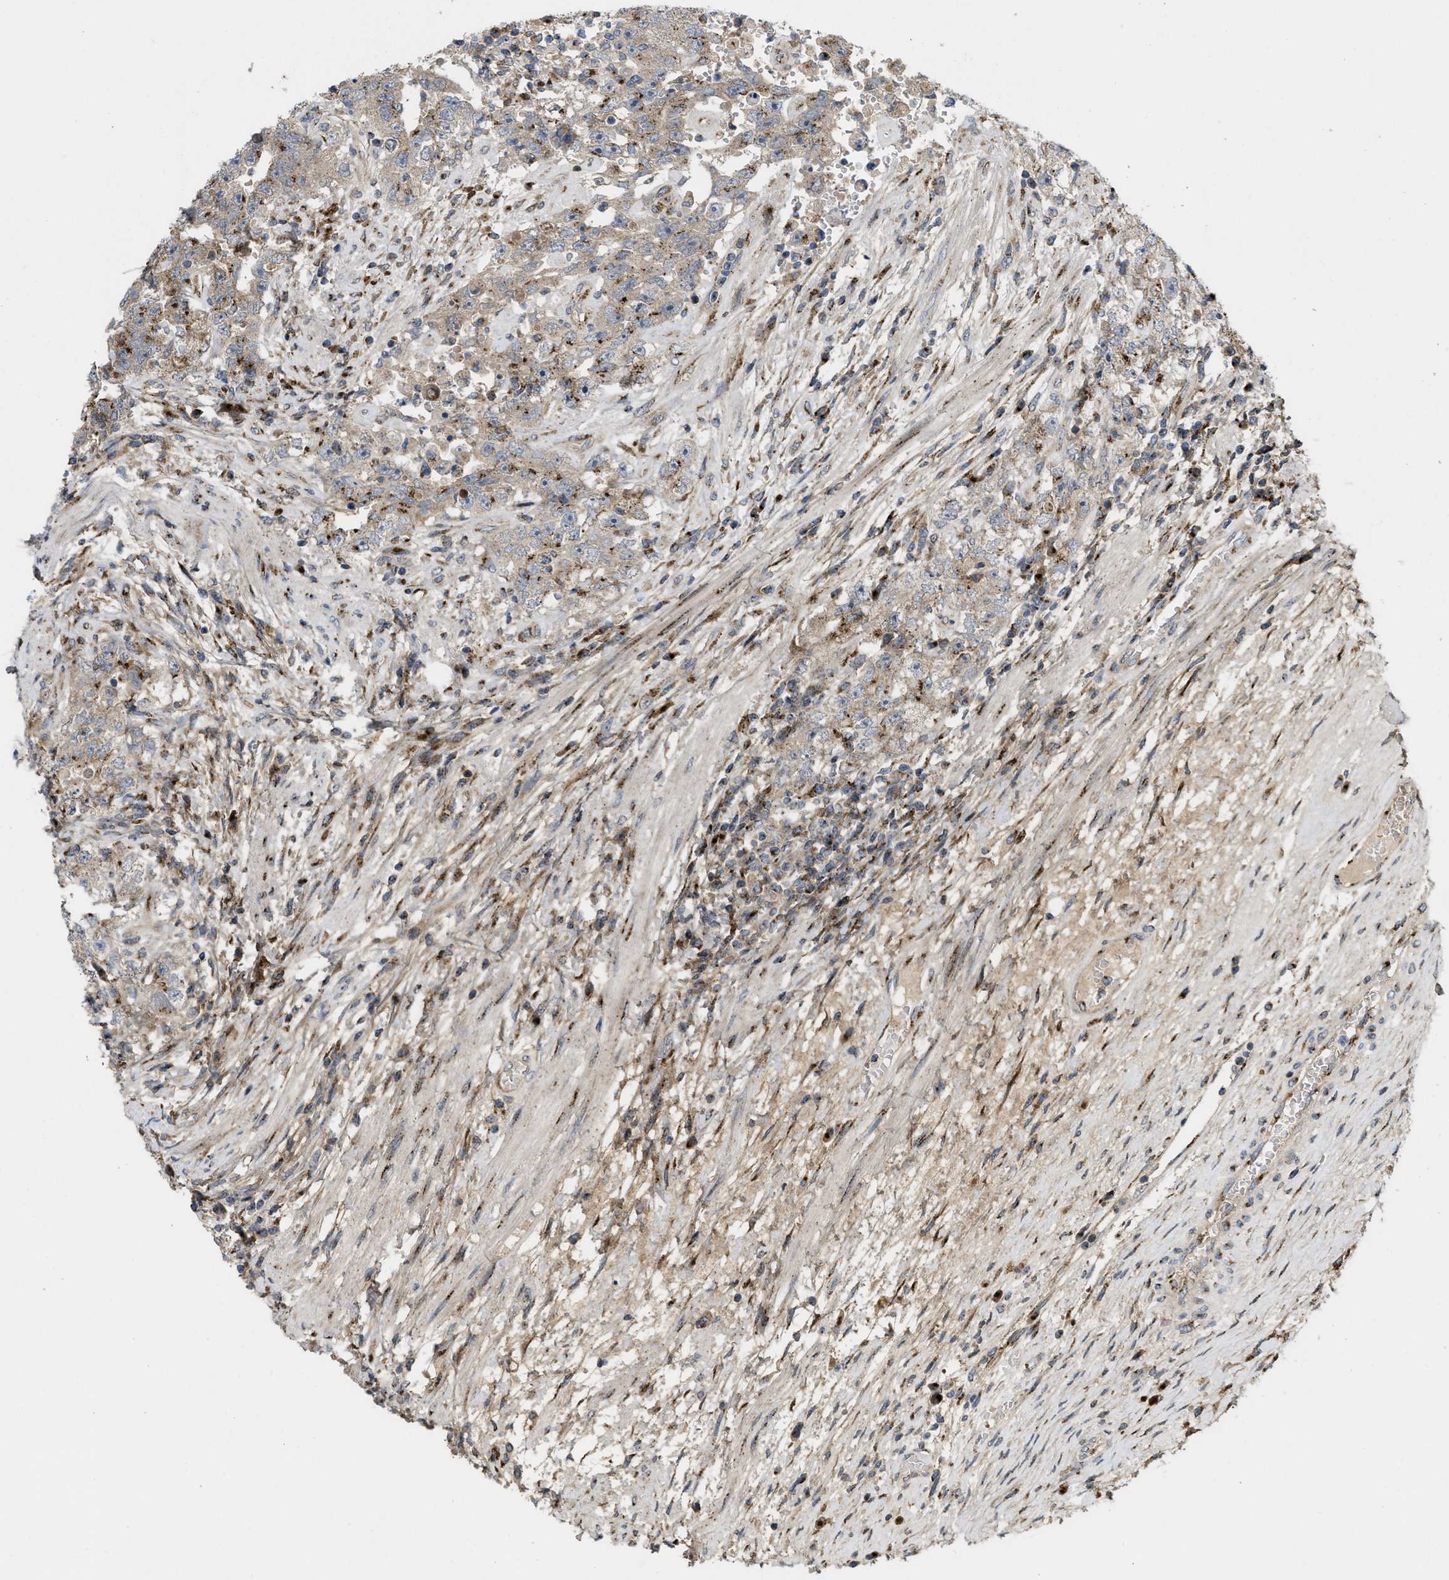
{"staining": {"intensity": "weak", "quantity": ">75%", "location": "cytoplasmic/membranous"}, "tissue": "testis cancer", "cell_type": "Tumor cells", "image_type": "cancer", "snomed": [{"axis": "morphology", "description": "Carcinoma, Embryonal, NOS"}, {"axis": "topography", "description": "Testis"}], "caption": "Weak cytoplasmic/membranous positivity for a protein is identified in approximately >75% of tumor cells of testis embryonal carcinoma using IHC.", "gene": "ZNF70", "patient": {"sex": "male", "age": 26}}